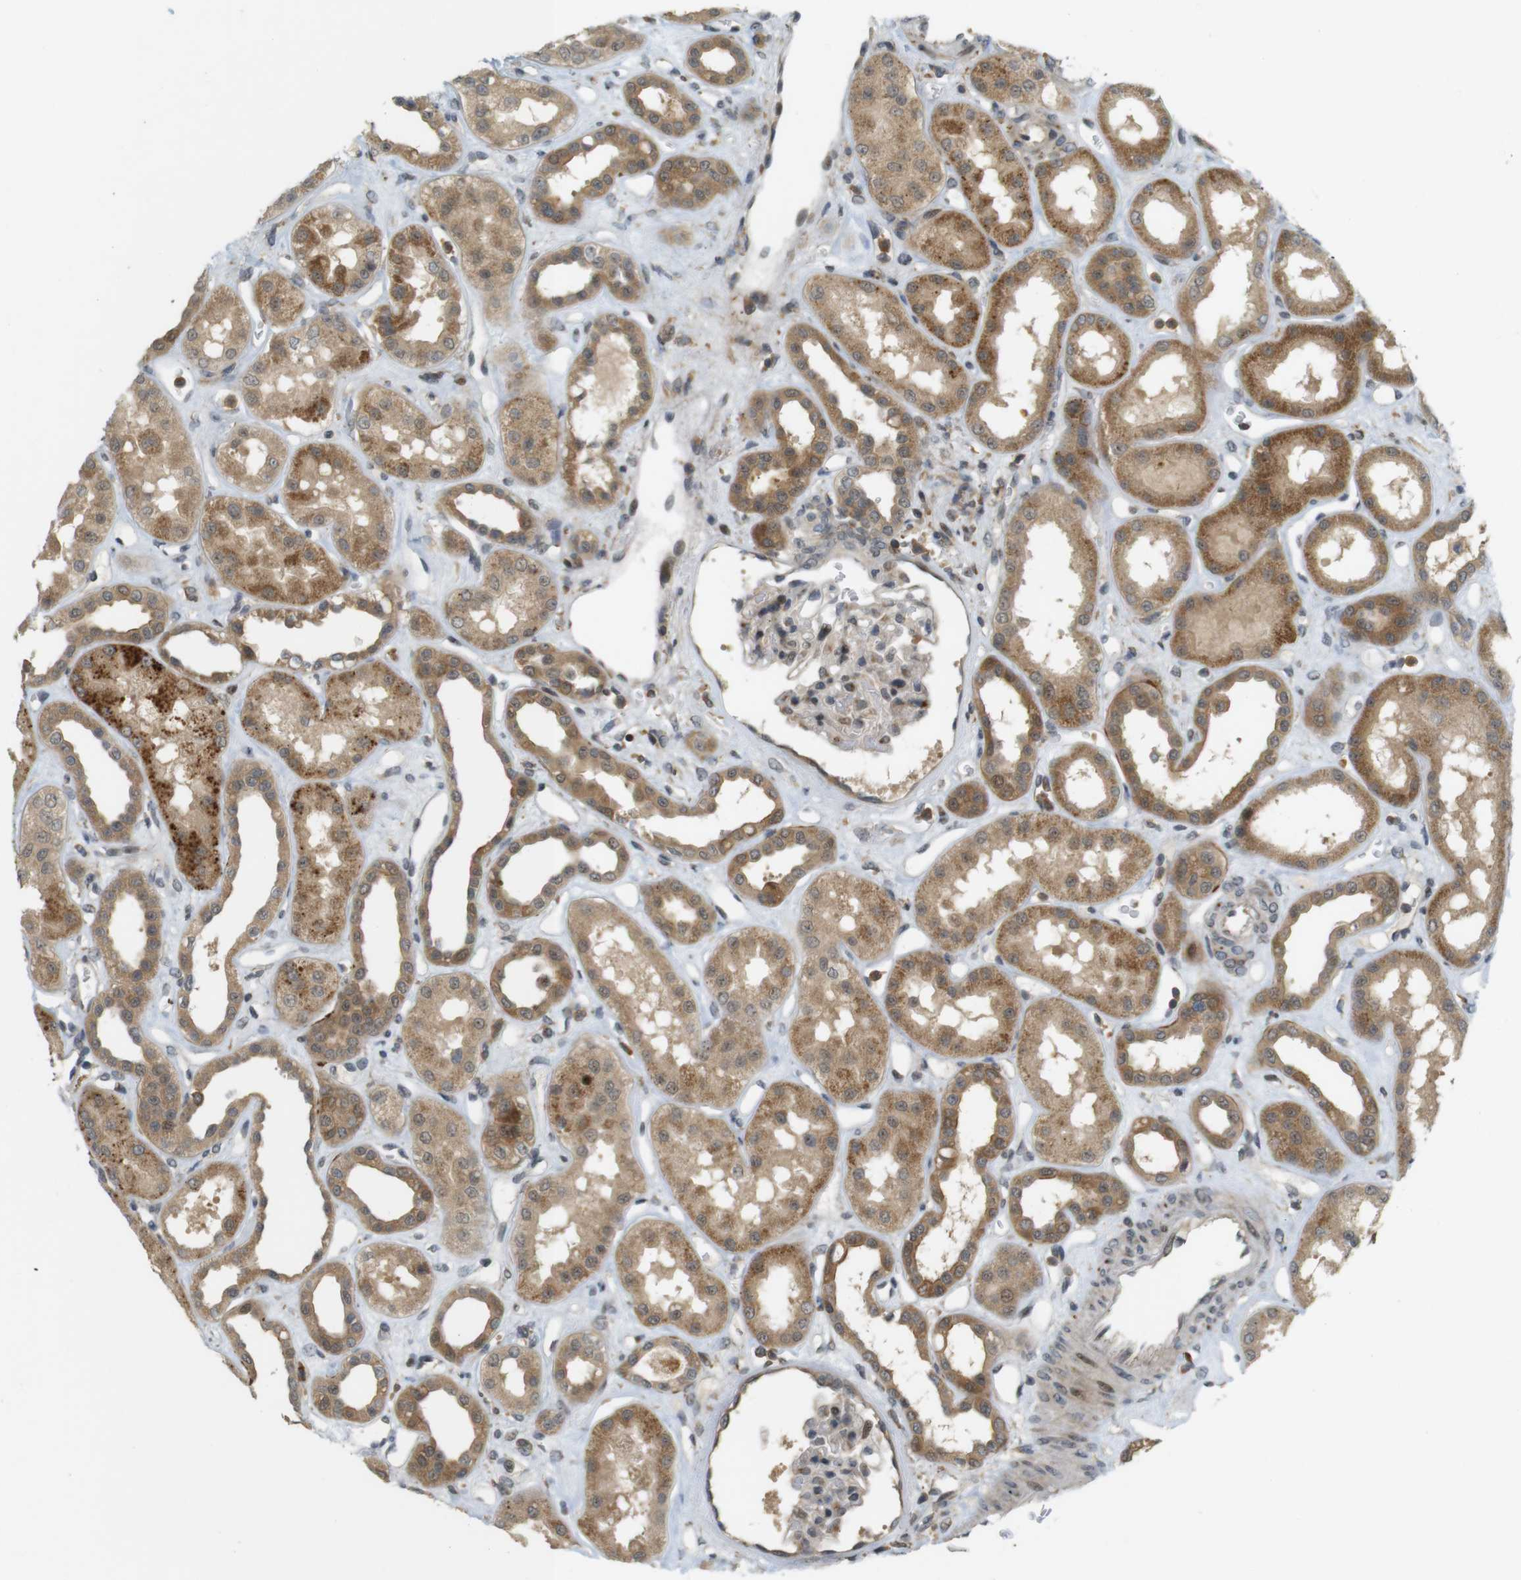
{"staining": {"intensity": "weak", "quantity": "<25%", "location": "cytoplasmic/membranous"}, "tissue": "kidney", "cell_type": "Cells in glomeruli", "image_type": "normal", "snomed": [{"axis": "morphology", "description": "Normal tissue, NOS"}, {"axis": "topography", "description": "Kidney"}], "caption": "IHC histopathology image of benign human kidney stained for a protein (brown), which shows no expression in cells in glomeruli. (DAB immunohistochemistry (IHC), high magnification).", "gene": "TMX3", "patient": {"sex": "male", "age": 59}}